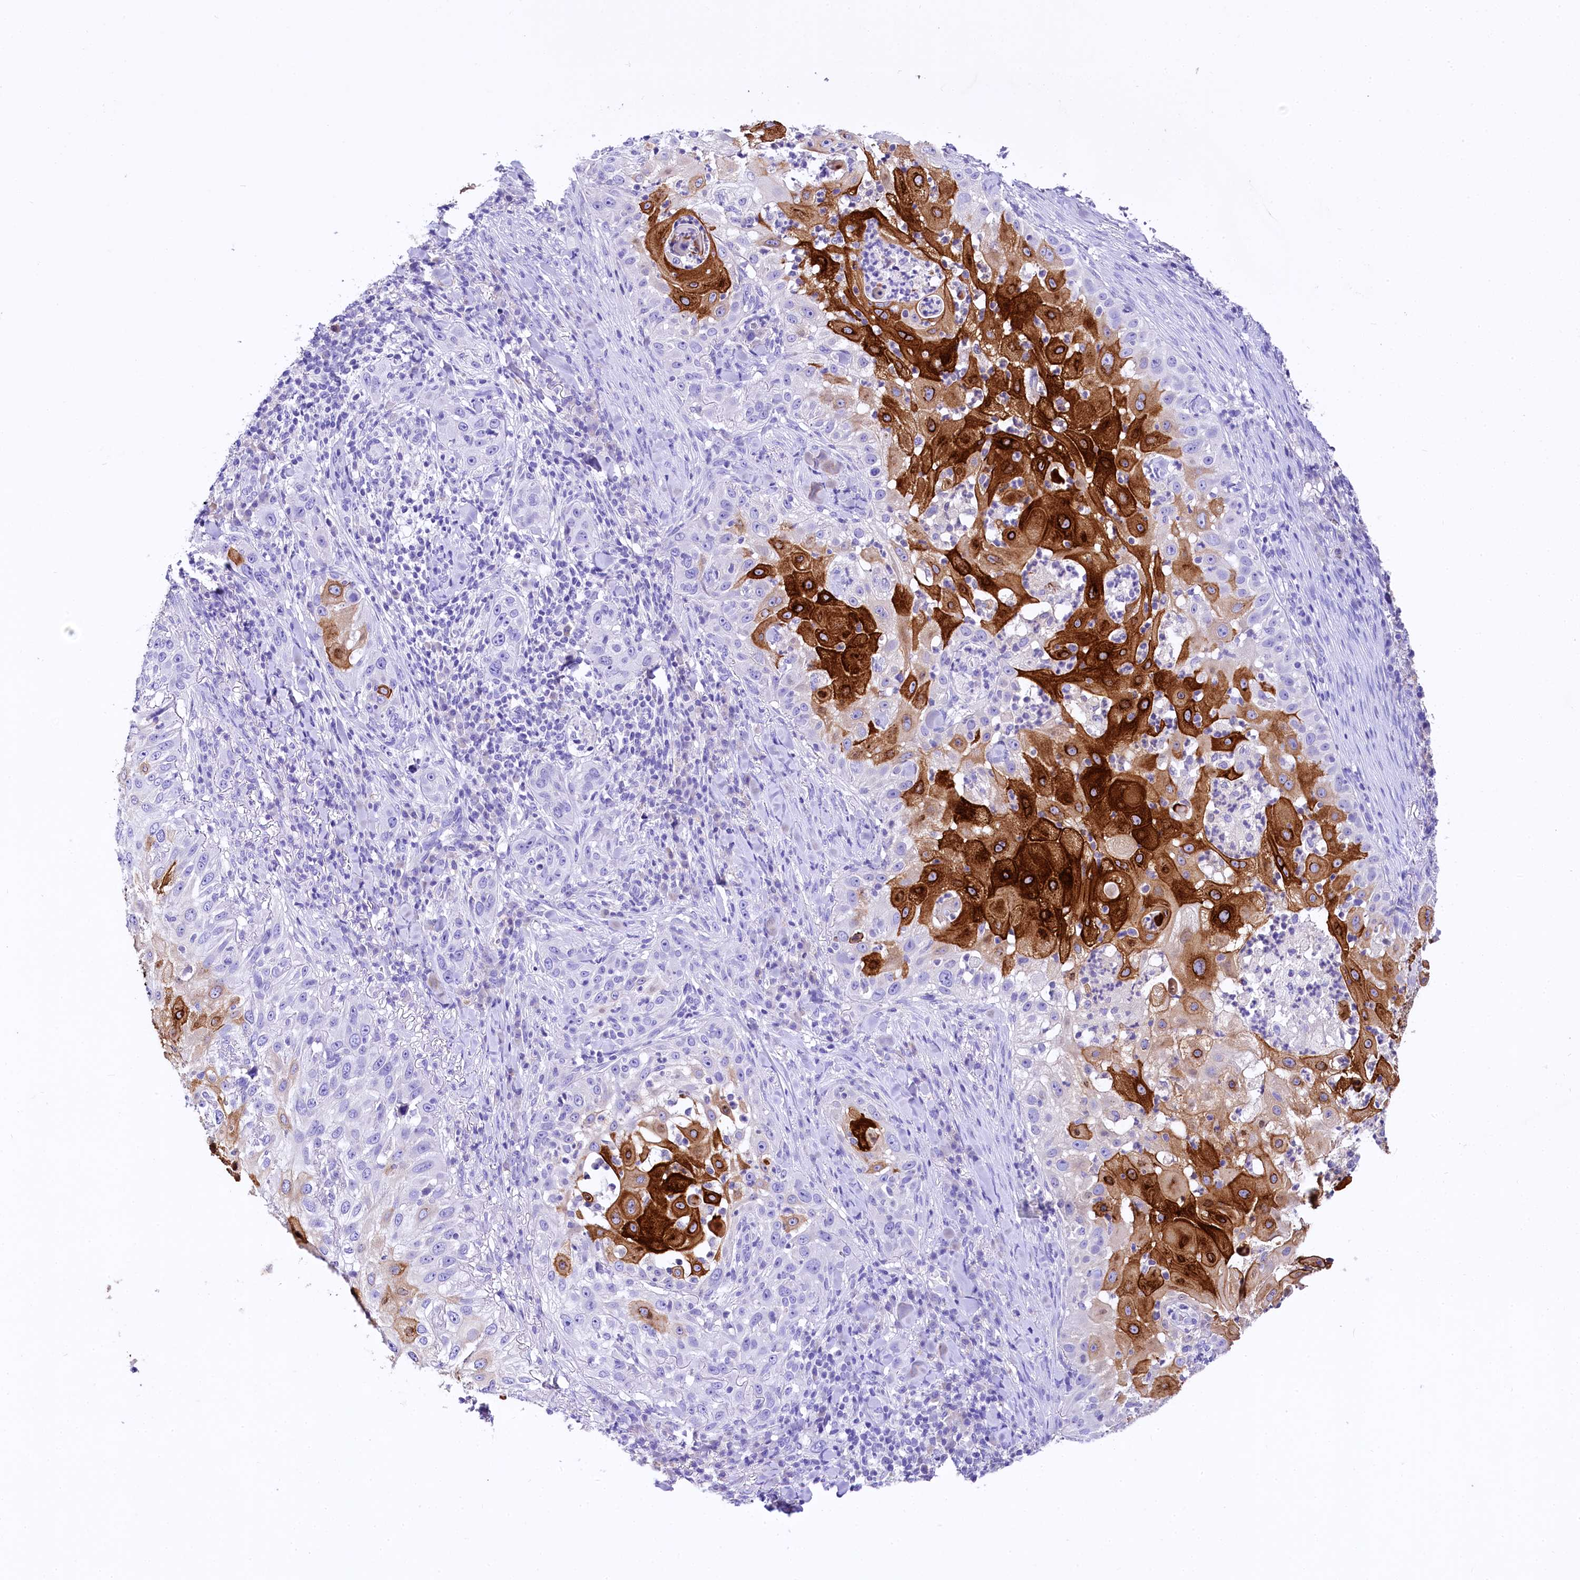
{"staining": {"intensity": "strong", "quantity": "<25%", "location": "cytoplasmic/membranous"}, "tissue": "skin cancer", "cell_type": "Tumor cells", "image_type": "cancer", "snomed": [{"axis": "morphology", "description": "Squamous cell carcinoma, NOS"}, {"axis": "topography", "description": "Skin"}], "caption": "This is a micrograph of immunohistochemistry staining of skin cancer (squamous cell carcinoma), which shows strong staining in the cytoplasmic/membranous of tumor cells.", "gene": "A2ML1", "patient": {"sex": "female", "age": 44}}